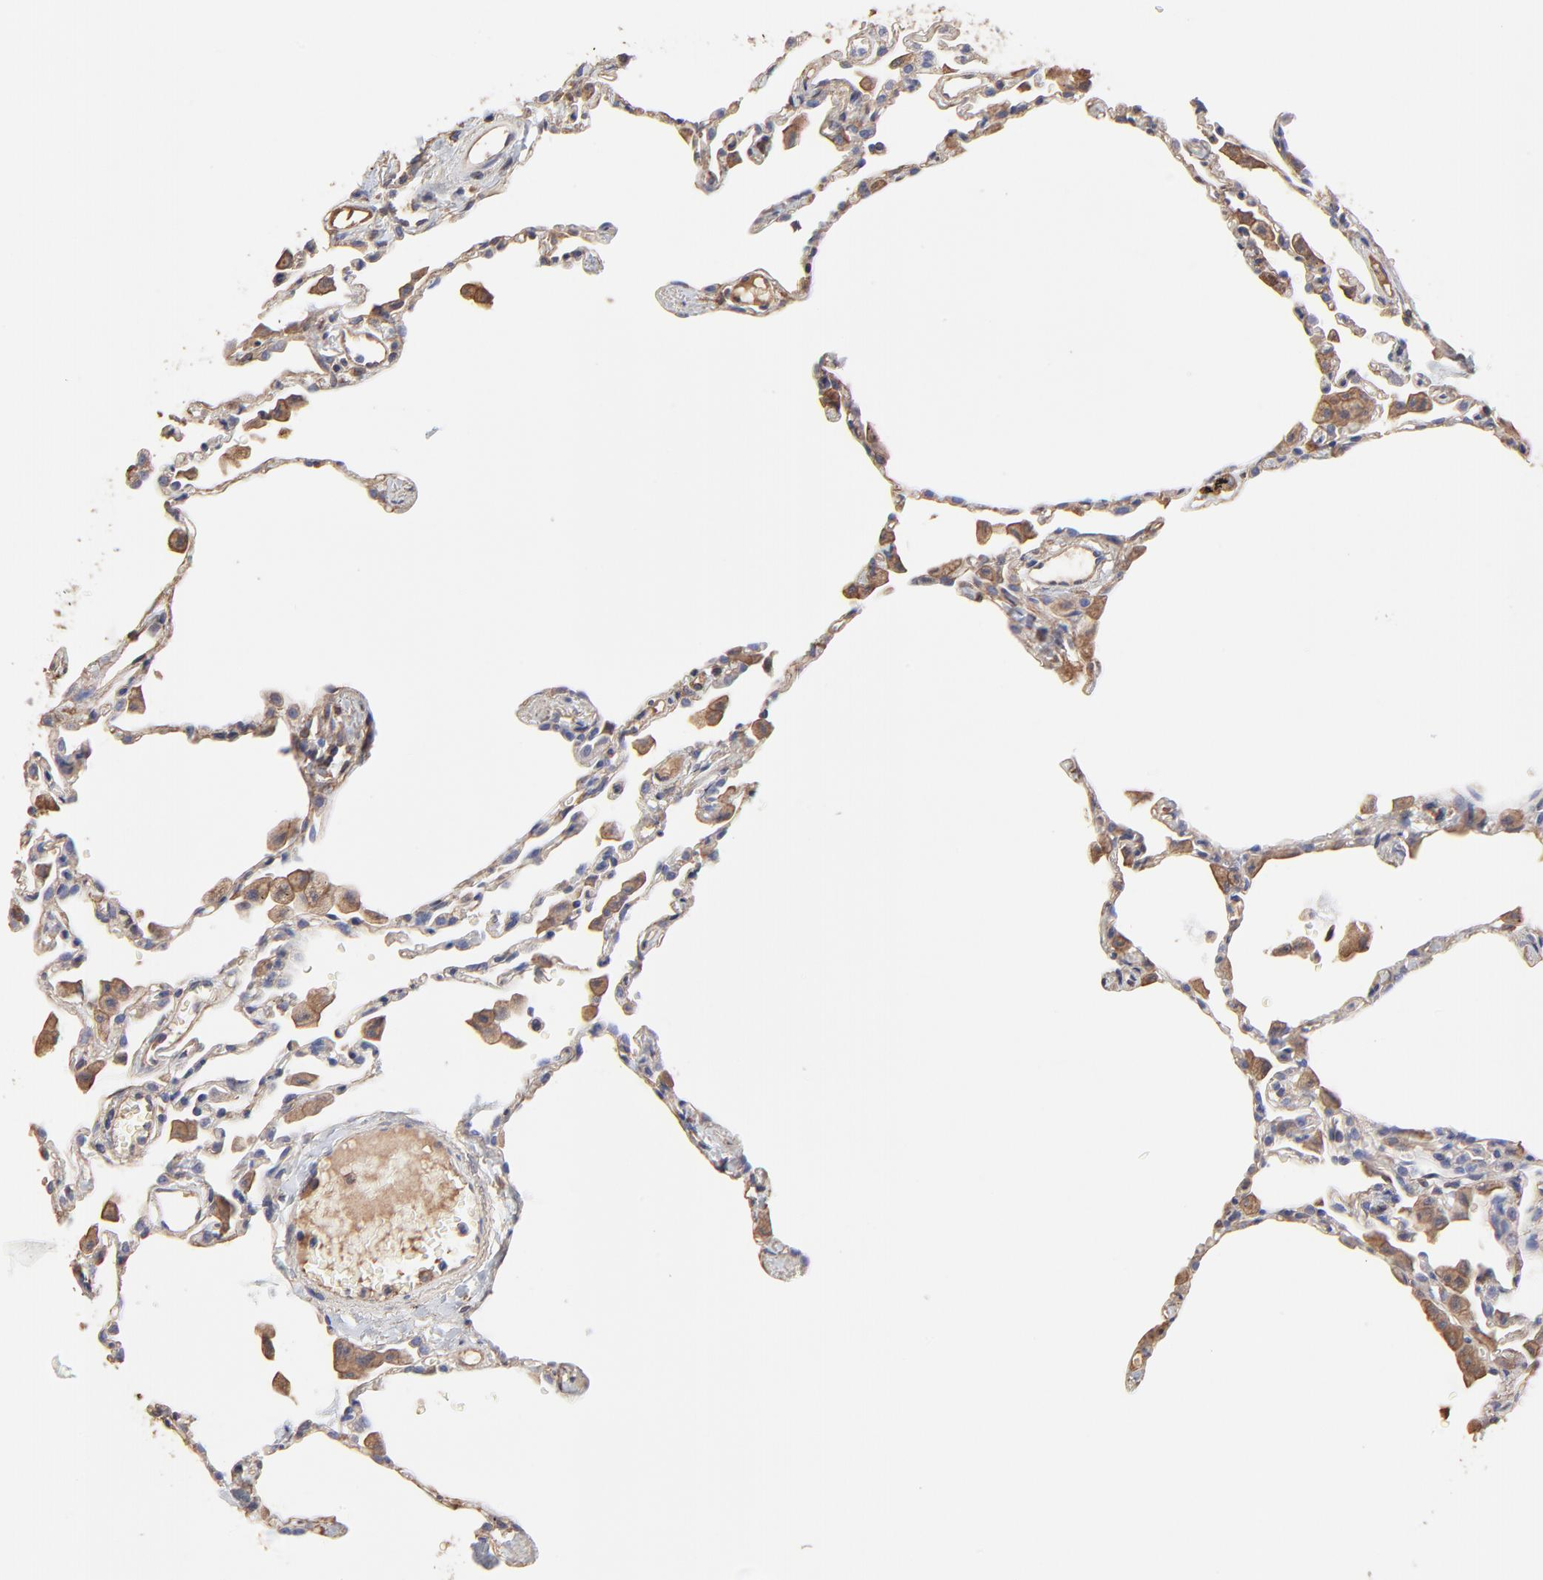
{"staining": {"intensity": "weak", "quantity": "<25%", "location": "cytoplasmic/membranous"}, "tissue": "lung", "cell_type": "Alveolar cells", "image_type": "normal", "snomed": [{"axis": "morphology", "description": "Normal tissue, NOS"}, {"axis": "topography", "description": "Lung"}], "caption": "A micrograph of human lung is negative for staining in alveolar cells. The staining is performed using DAB (3,3'-diaminobenzidine) brown chromogen with nuclei counter-stained in using hematoxylin.", "gene": "LRCH2", "patient": {"sex": "female", "age": 49}}